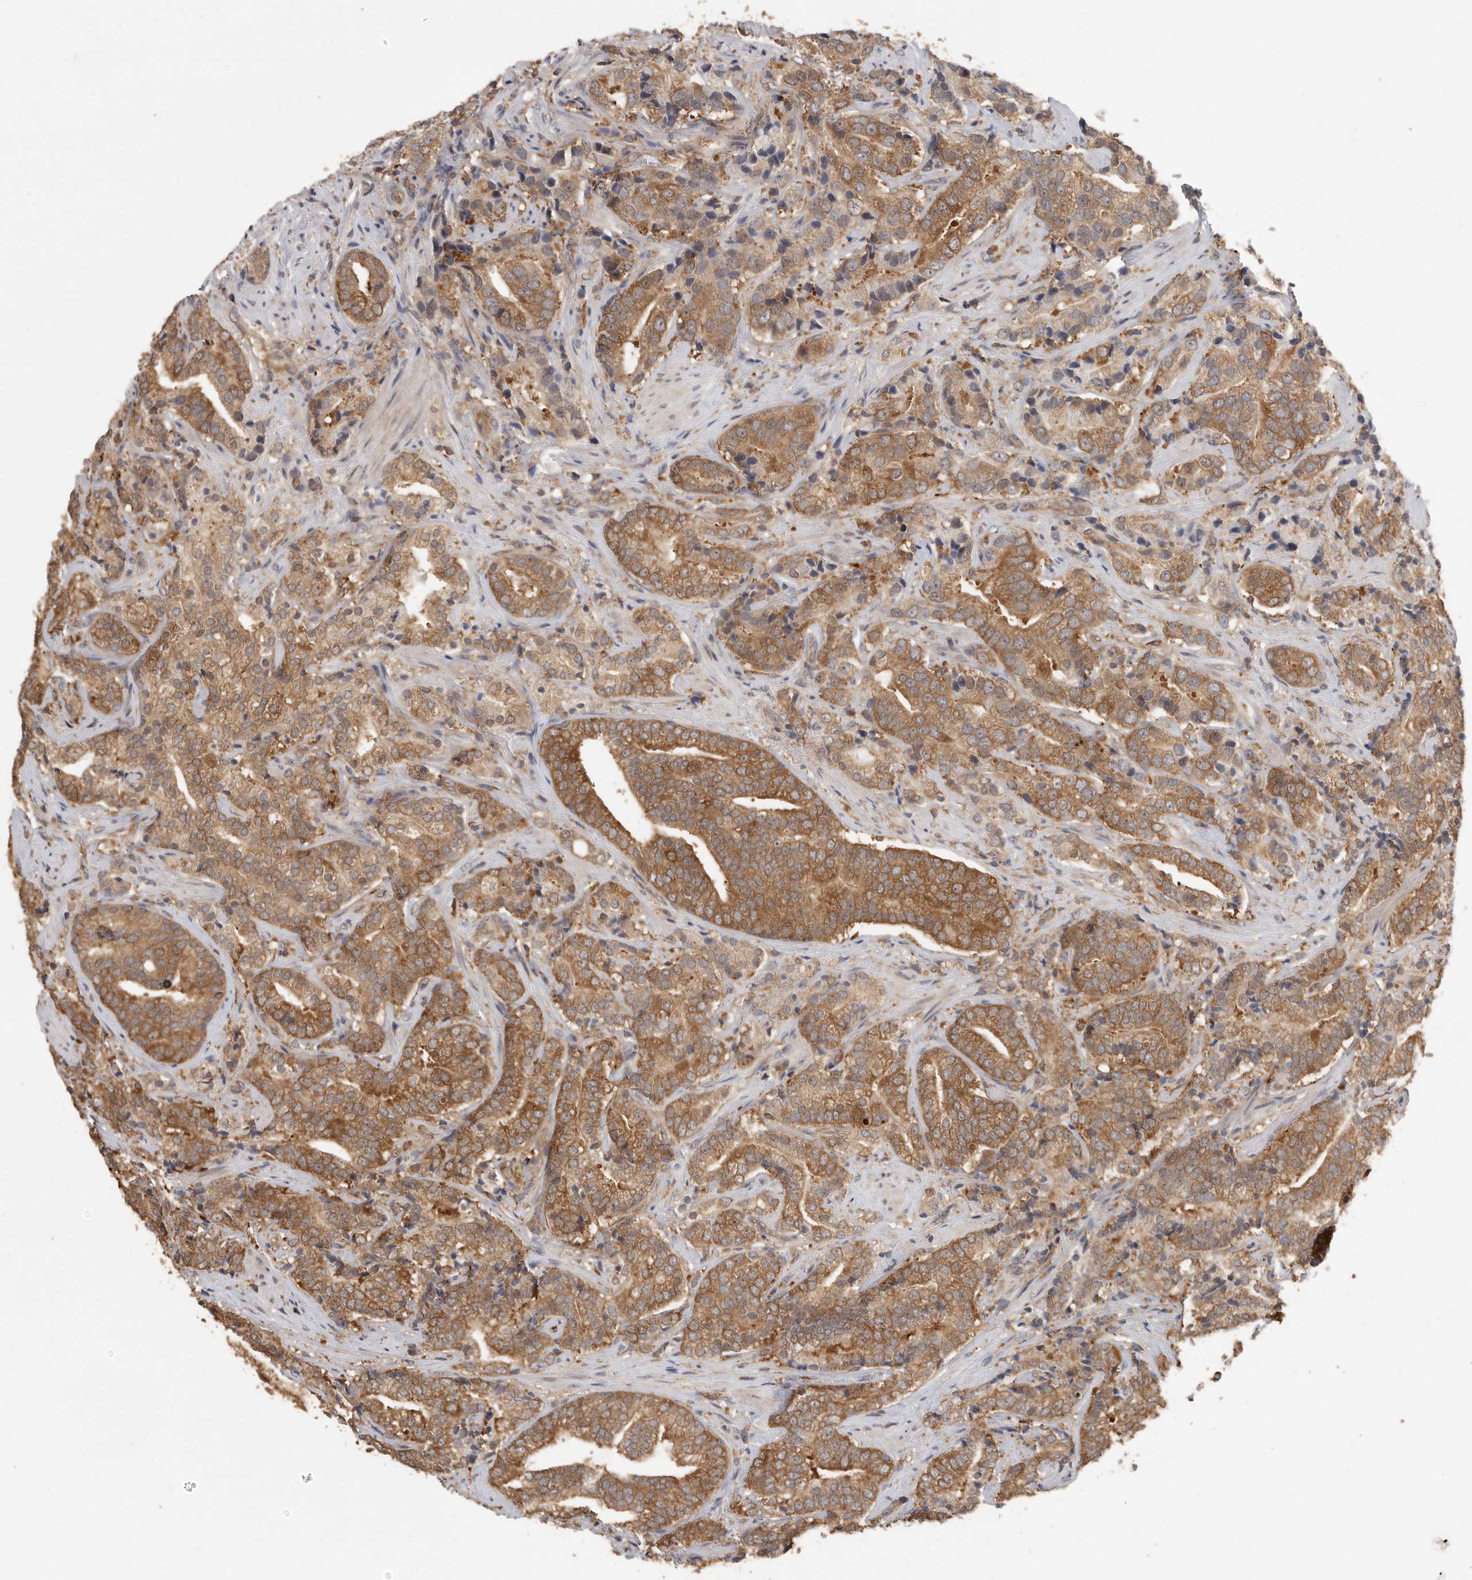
{"staining": {"intensity": "moderate", "quantity": ">75%", "location": "cytoplasmic/membranous"}, "tissue": "prostate cancer", "cell_type": "Tumor cells", "image_type": "cancer", "snomed": [{"axis": "morphology", "description": "Adenocarcinoma, High grade"}, {"axis": "topography", "description": "Prostate"}], "caption": "DAB immunohistochemical staining of human high-grade adenocarcinoma (prostate) displays moderate cytoplasmic/membranous protein staining in about >75% of tumor cells.", "gene": "CCT8", "patient": {"sex": "male", "age": 57}}